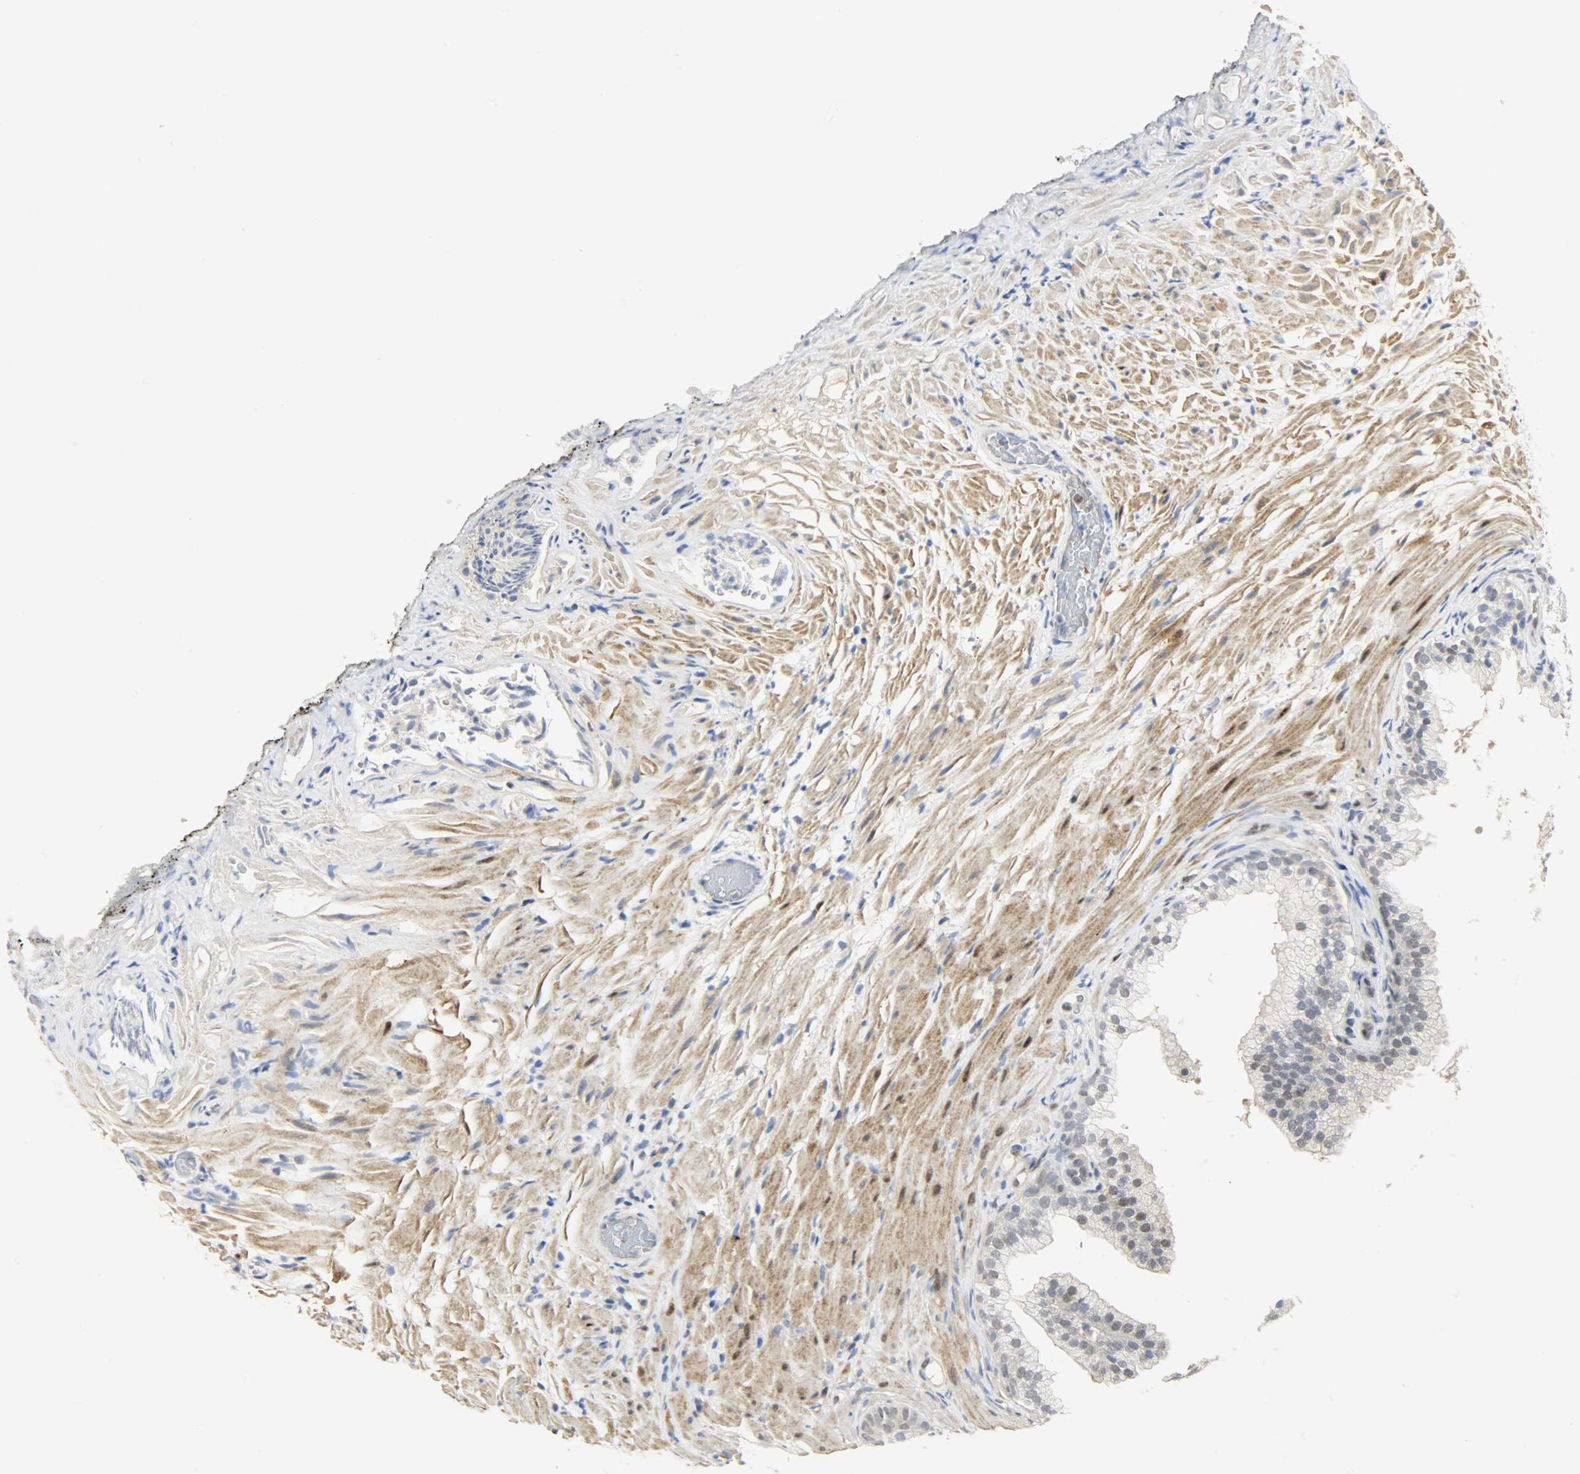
{"staining": {"intensity": "negative", "quantity": "none", "location": "none"}, "tissue": "prostate", "cell_type": "Glandular cells", "image_type": "normal", "snomed": [{"axis": "morphology", "description": "Normal tissue, NOS"}, {"axis": "topography", "description": "Prostate"}], "caption": "Human prostate stained for a protein using immunohistochemistry demonstrates no expression in glandular cells.", "gene": "NPEPL1", "patient": {"sex": "male", "age": 76}}